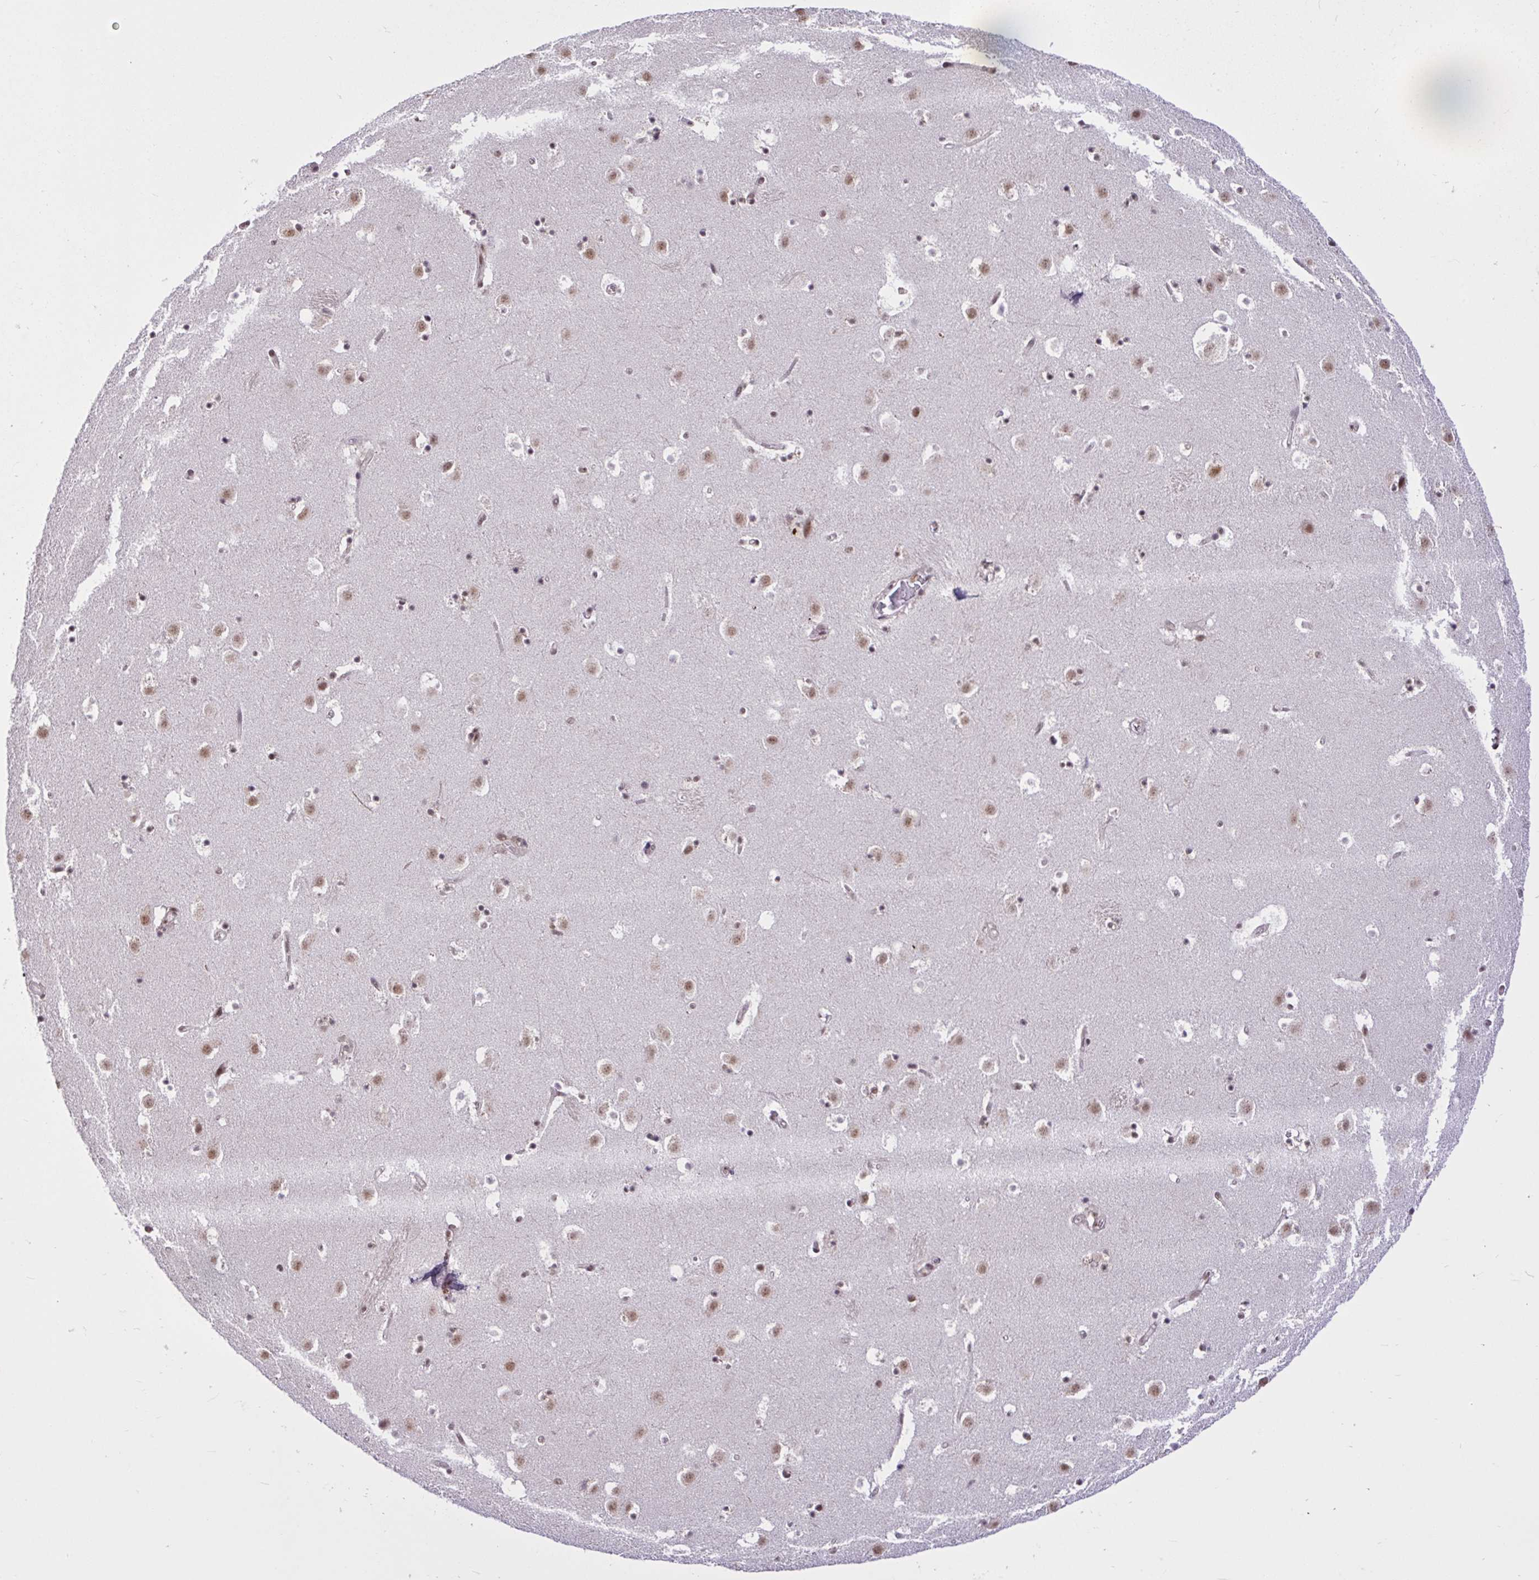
{"staining": {"intensity": "weak", "quantity": "25%-75%", "location": "nuclear"}, "tissue": "caudate", "cell_type": "Glial cells", "image_type": "normal", "snomed": [{"axis": "morphology", "description": "Normal tissue, NOS"}, {"axis": "topography", "description": "Lateral ventricle wall"}], "caption": "Immunohistochemical staining of normal caudate displays low levels of weak nuclear staining in approximately 25%-75% of glial cells.", "gene": "CCDC12", "patient": {"sex": "male", "age": 37}}